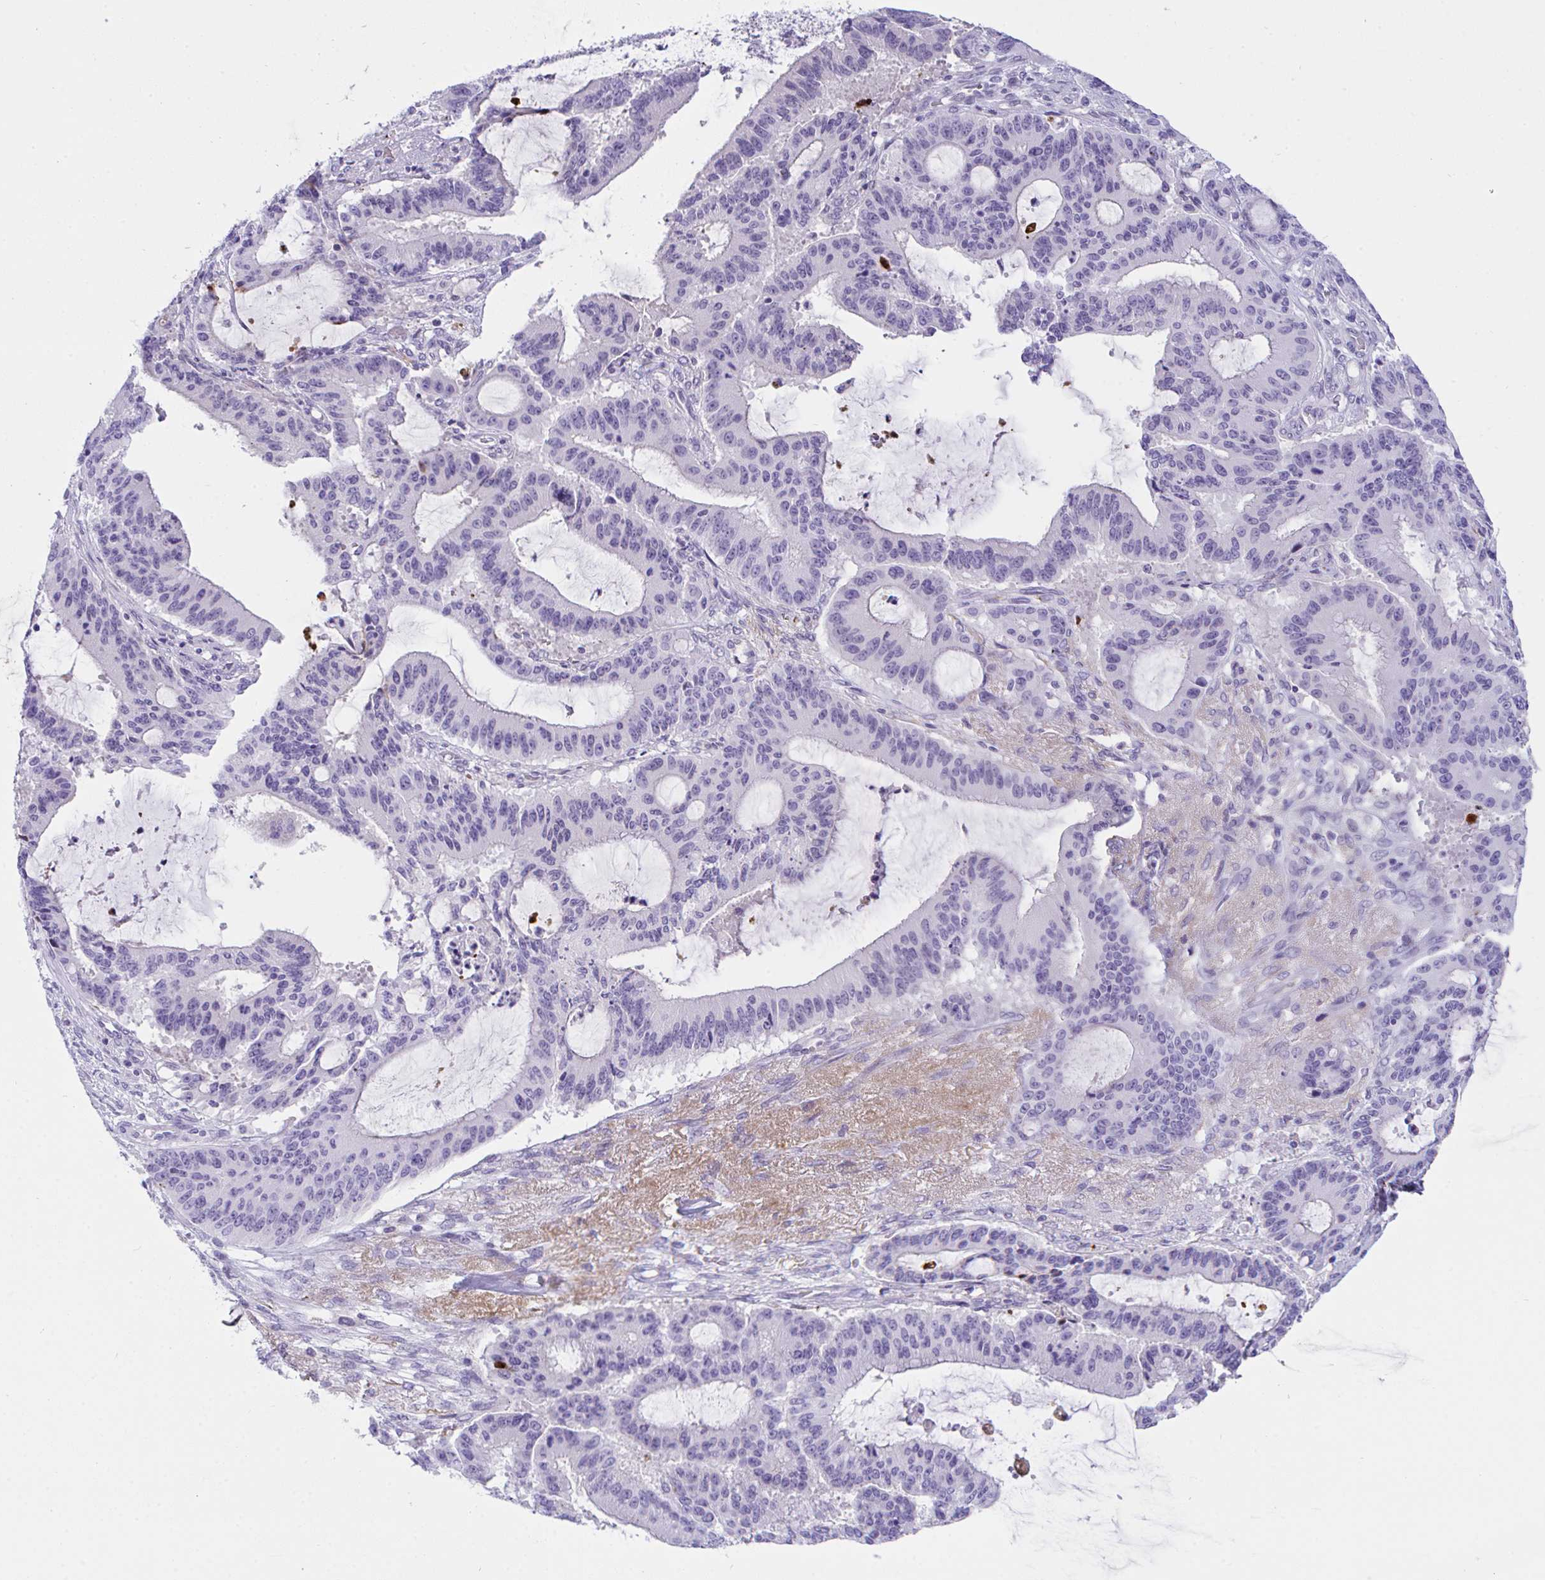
{"staining": {"intensity": "negative", "quantity": "none", "location": "none"}, "tissue": "liver cancer", "cell_type": "Tumor cells", "image_type": "cancer", "snomed": [{"axis": "morphology", "description": "Normal tissue, NOS"}, {"axis": "morphology", "description": "Cholangiocarcinoma"}, {"axis": "topography", "description": "Liver"}, {"axis": "topography", "description": "Peripheral nerve tissue"}], "caption": "Tumor cells are negative for brown protein staining in liver cholangiocarcinoma.", "gene": "KMT2E", "patient": {"sex": "female", "age": 73}}